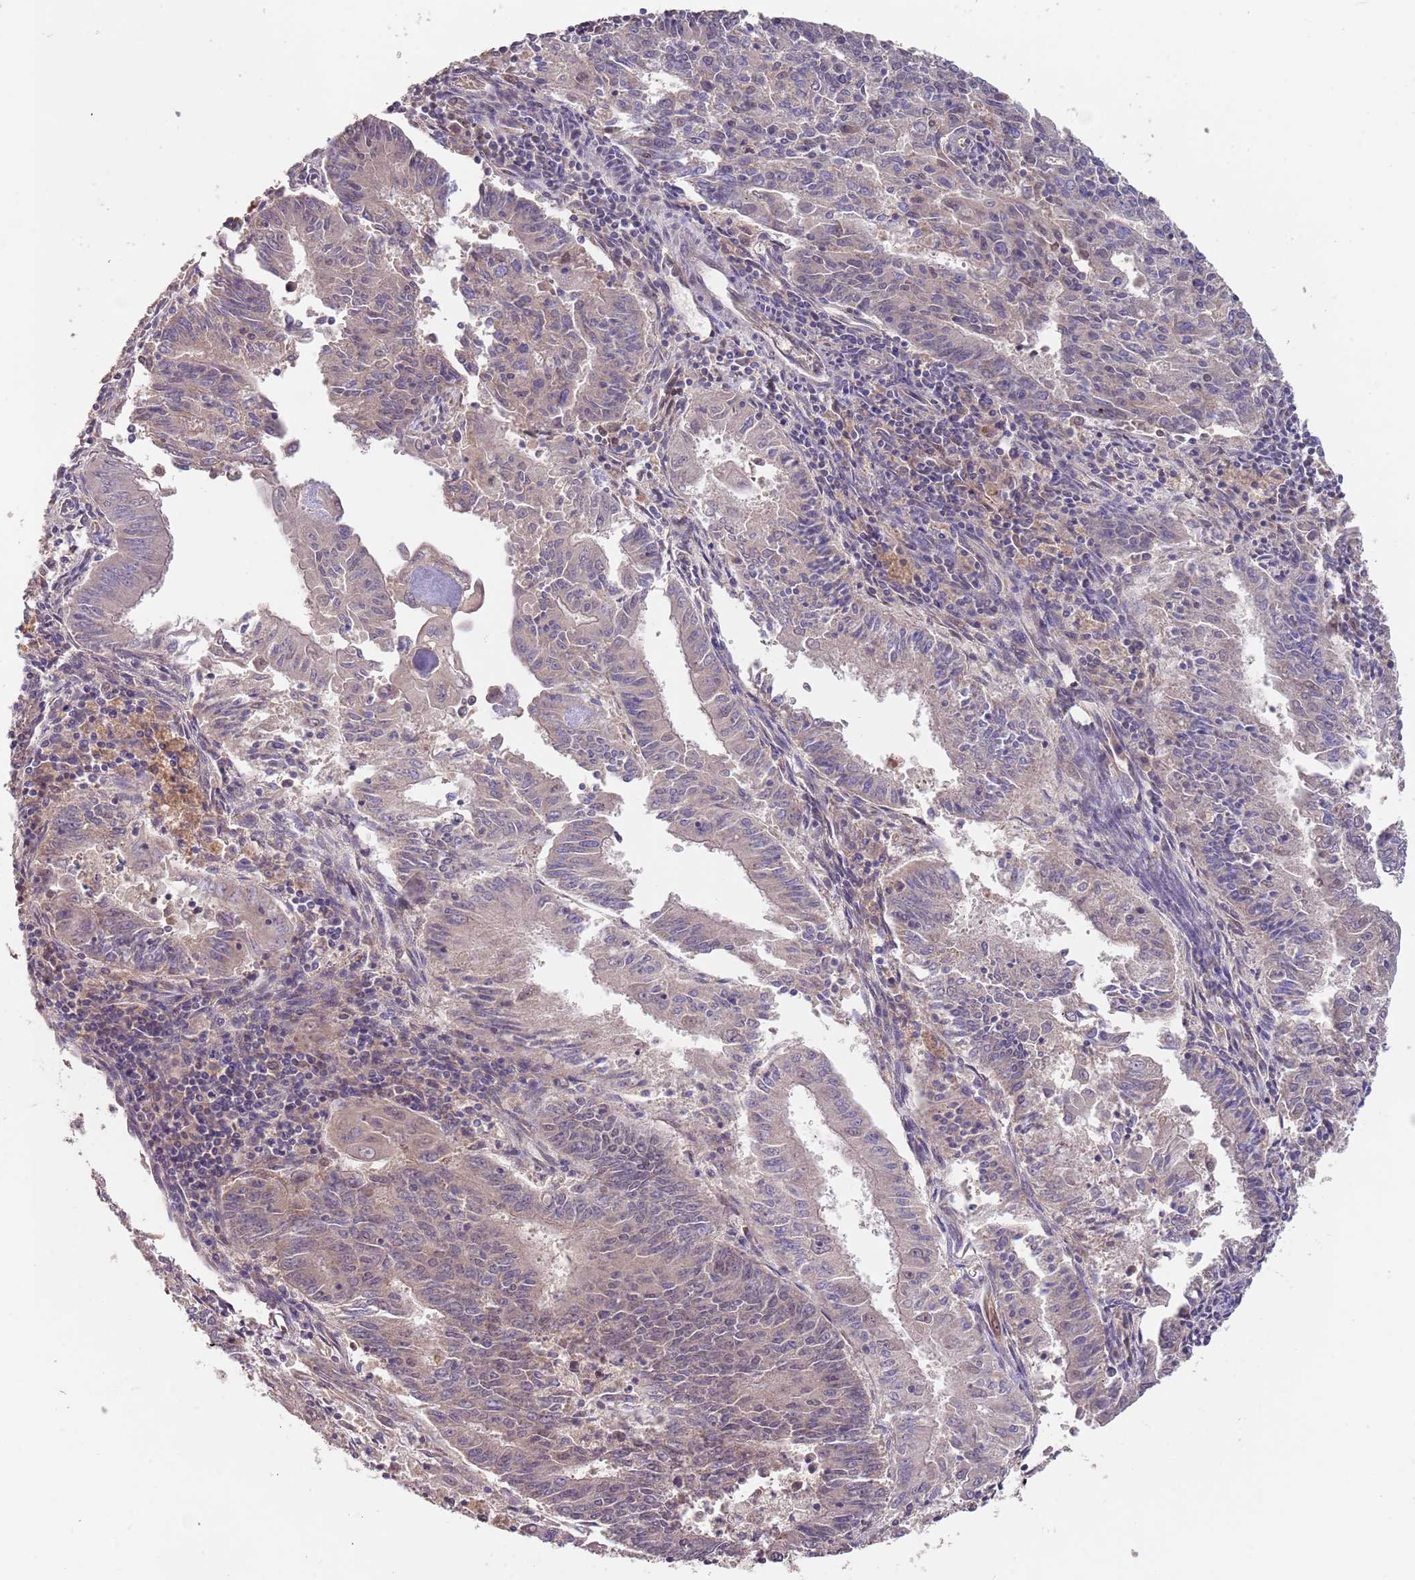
{"staining": {"intensity": "weak", "quantity": "25%-75%", "location": "nuclear"}, "tissue": "endometrial cancer", "cell_type": "Tumor cells", "image_type": "cancer", "snomed": [{"axis": "morphology", "description": "Adenocarcinoma, NOS"}, {"axis": "topography", "description": "Endometrium"}], "caption": "This is a micrograph of IHC staining of endometrial cancer, which shows weak positivity in the nuclear of tumor cells.", "gene": "TMEM64", "patient": {"sex": "female", "age": 59}}